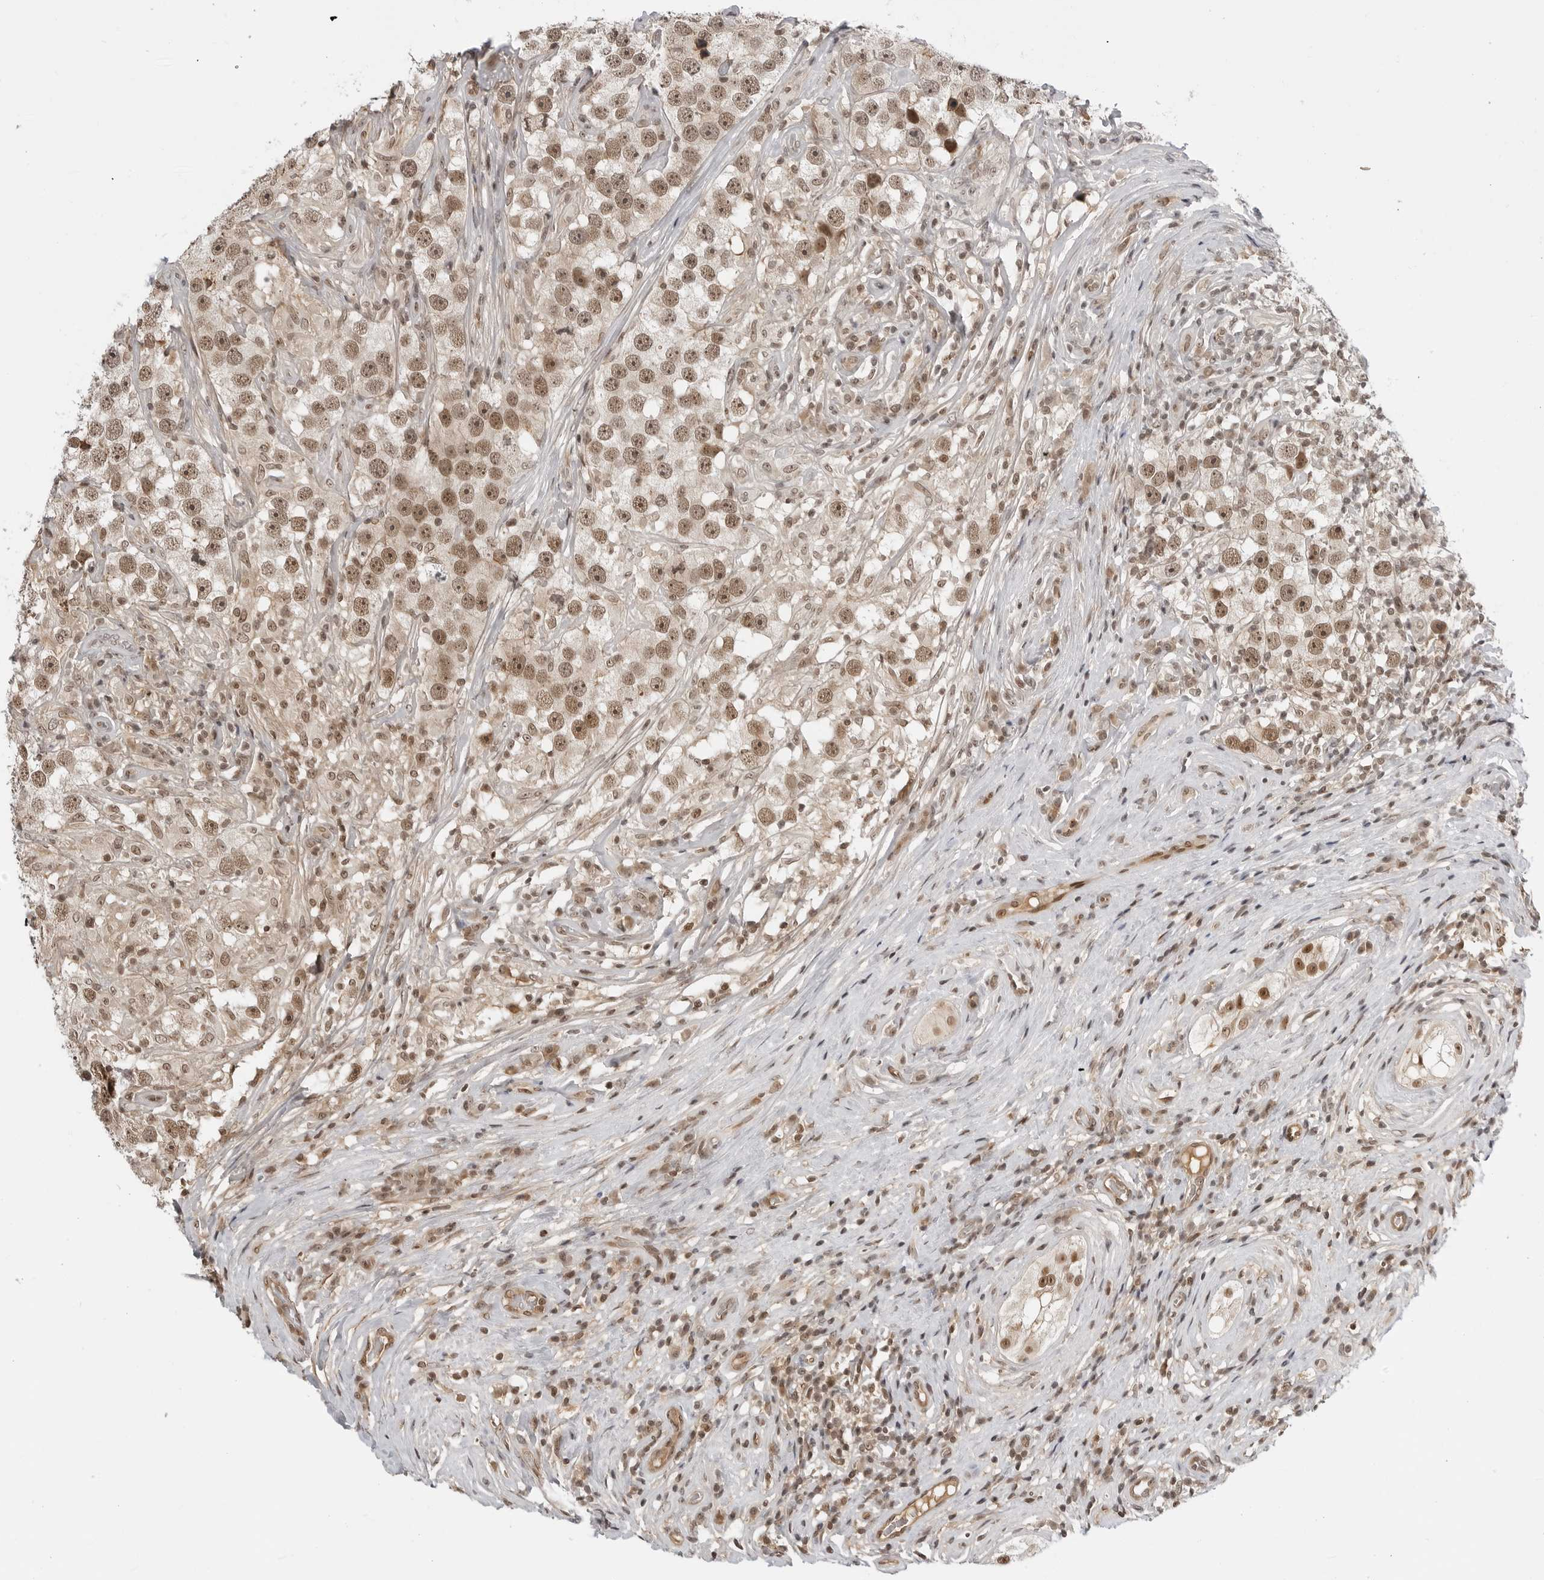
{"staining": {"intensity": "moderate", "quantity": ">75%", "location": "nuclear"}, "tissue": "testis cancer", "cell_type": "Tumor cells", "image_type": "cancer", "snomed": [{"axis": "morphology", "description": "Seminoma, NOS"}, {"axis": "topography", "description": "Testis"}], "caption": "Immunohistochemical staining of testis seminoma exhibits moderate nuclear protein expression in about >75% of tumor cells. (DAB IHC, brown staining for protein, blue staining for nuclei).", "gene": "C8orf33", "patient": {"sex": "male", "age": 49}}